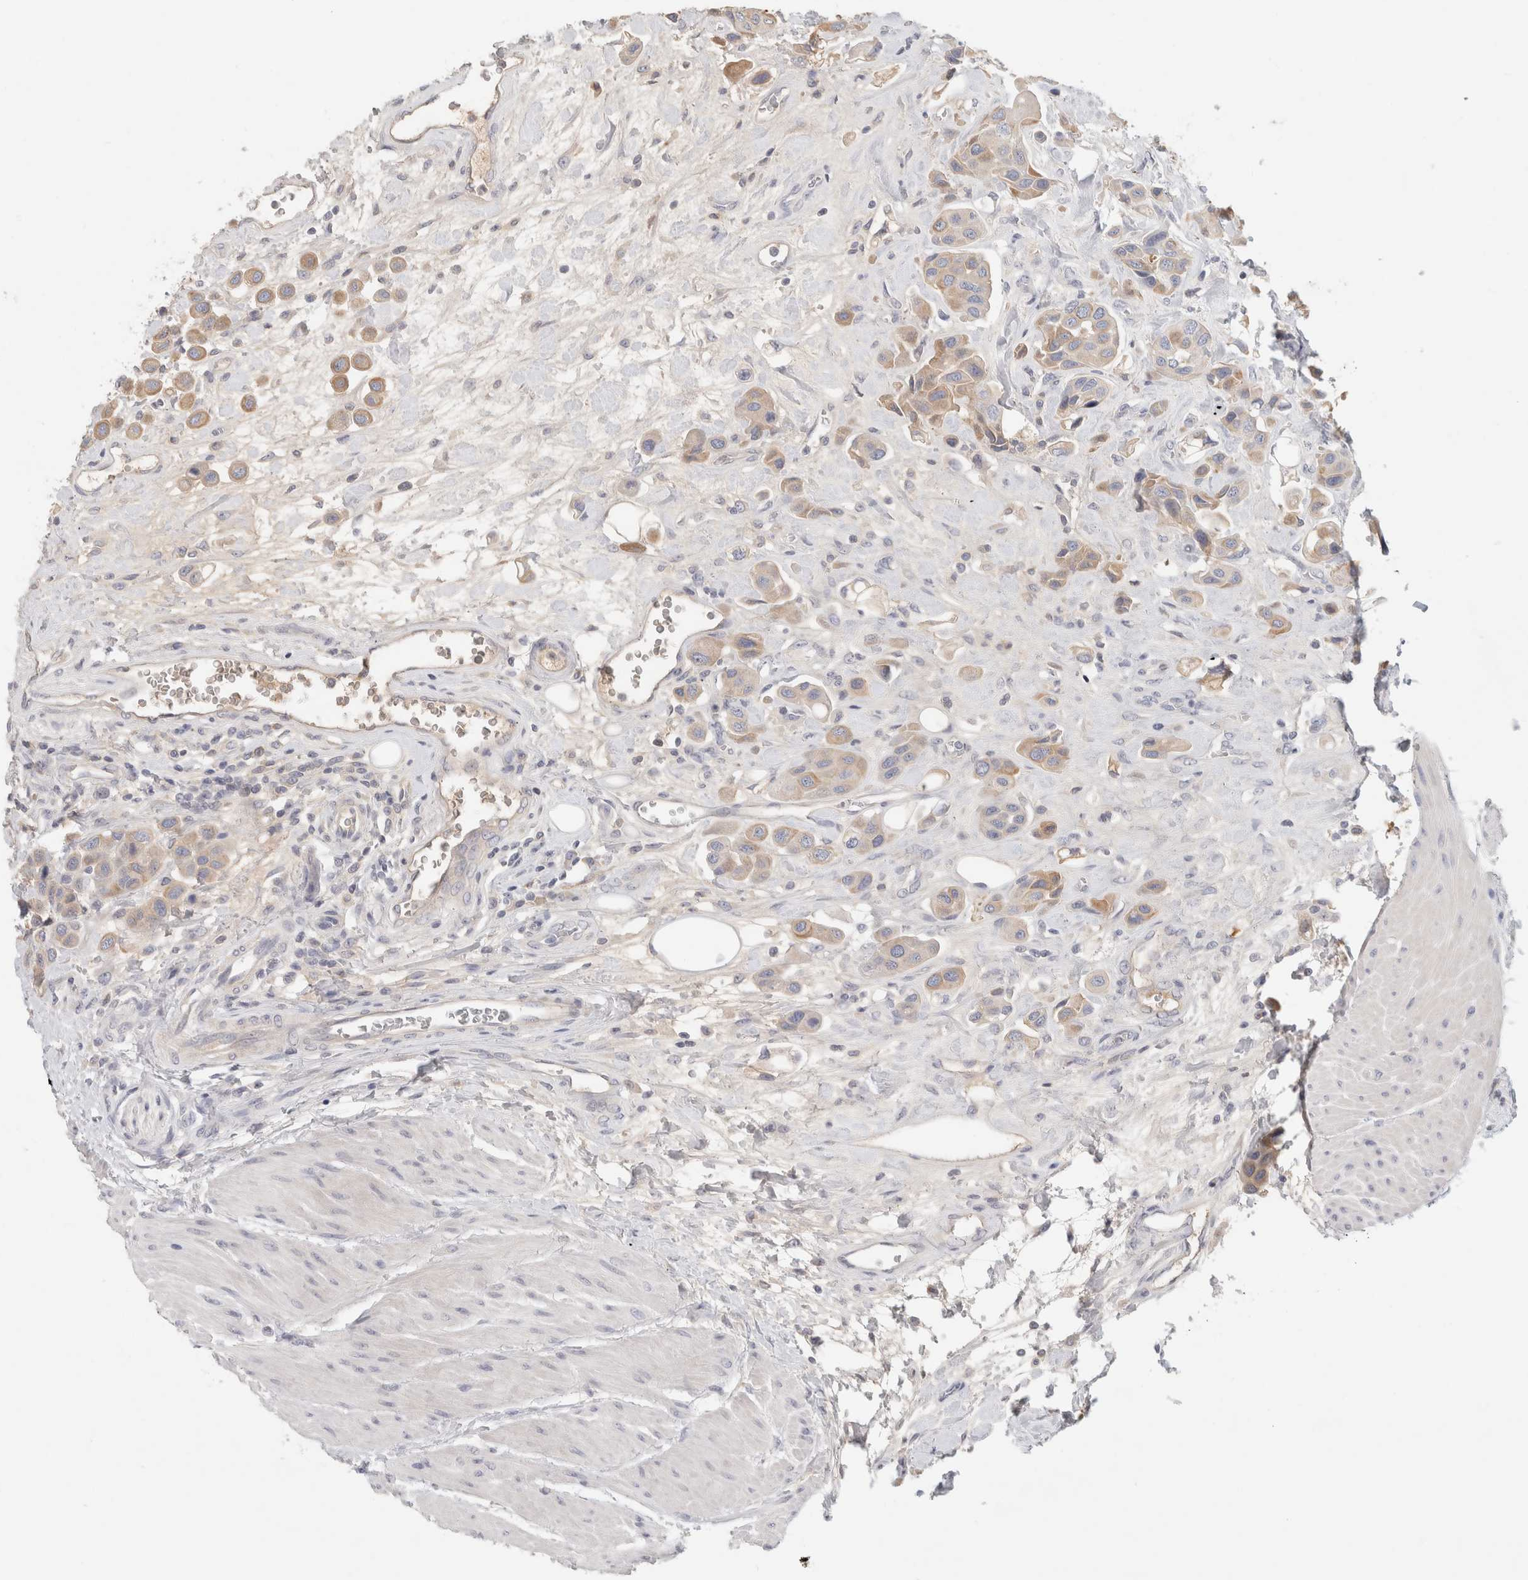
{"staining": {"intensity": "weak", "quantity": "25%-75%", "location": "cytoplasmic/membranous"}, "tissue": "urothelial cancer", "cell_type": "Tumor cells", "image_type": "cancer", "snomed": [{"axis": "morphology", "description": "Urothelial carcinoma, High grade"}, {"axis": "topography", "description": "Urinary bladder"}], "caption": "There is low levels of weak cytoplasmic/membranous staining in tumor cells of urothelial cancer, as demonstrated by immunohistochemical staining (brown color).", "gene": "STK31", "patient": {"sex": "male", "age": 50}}